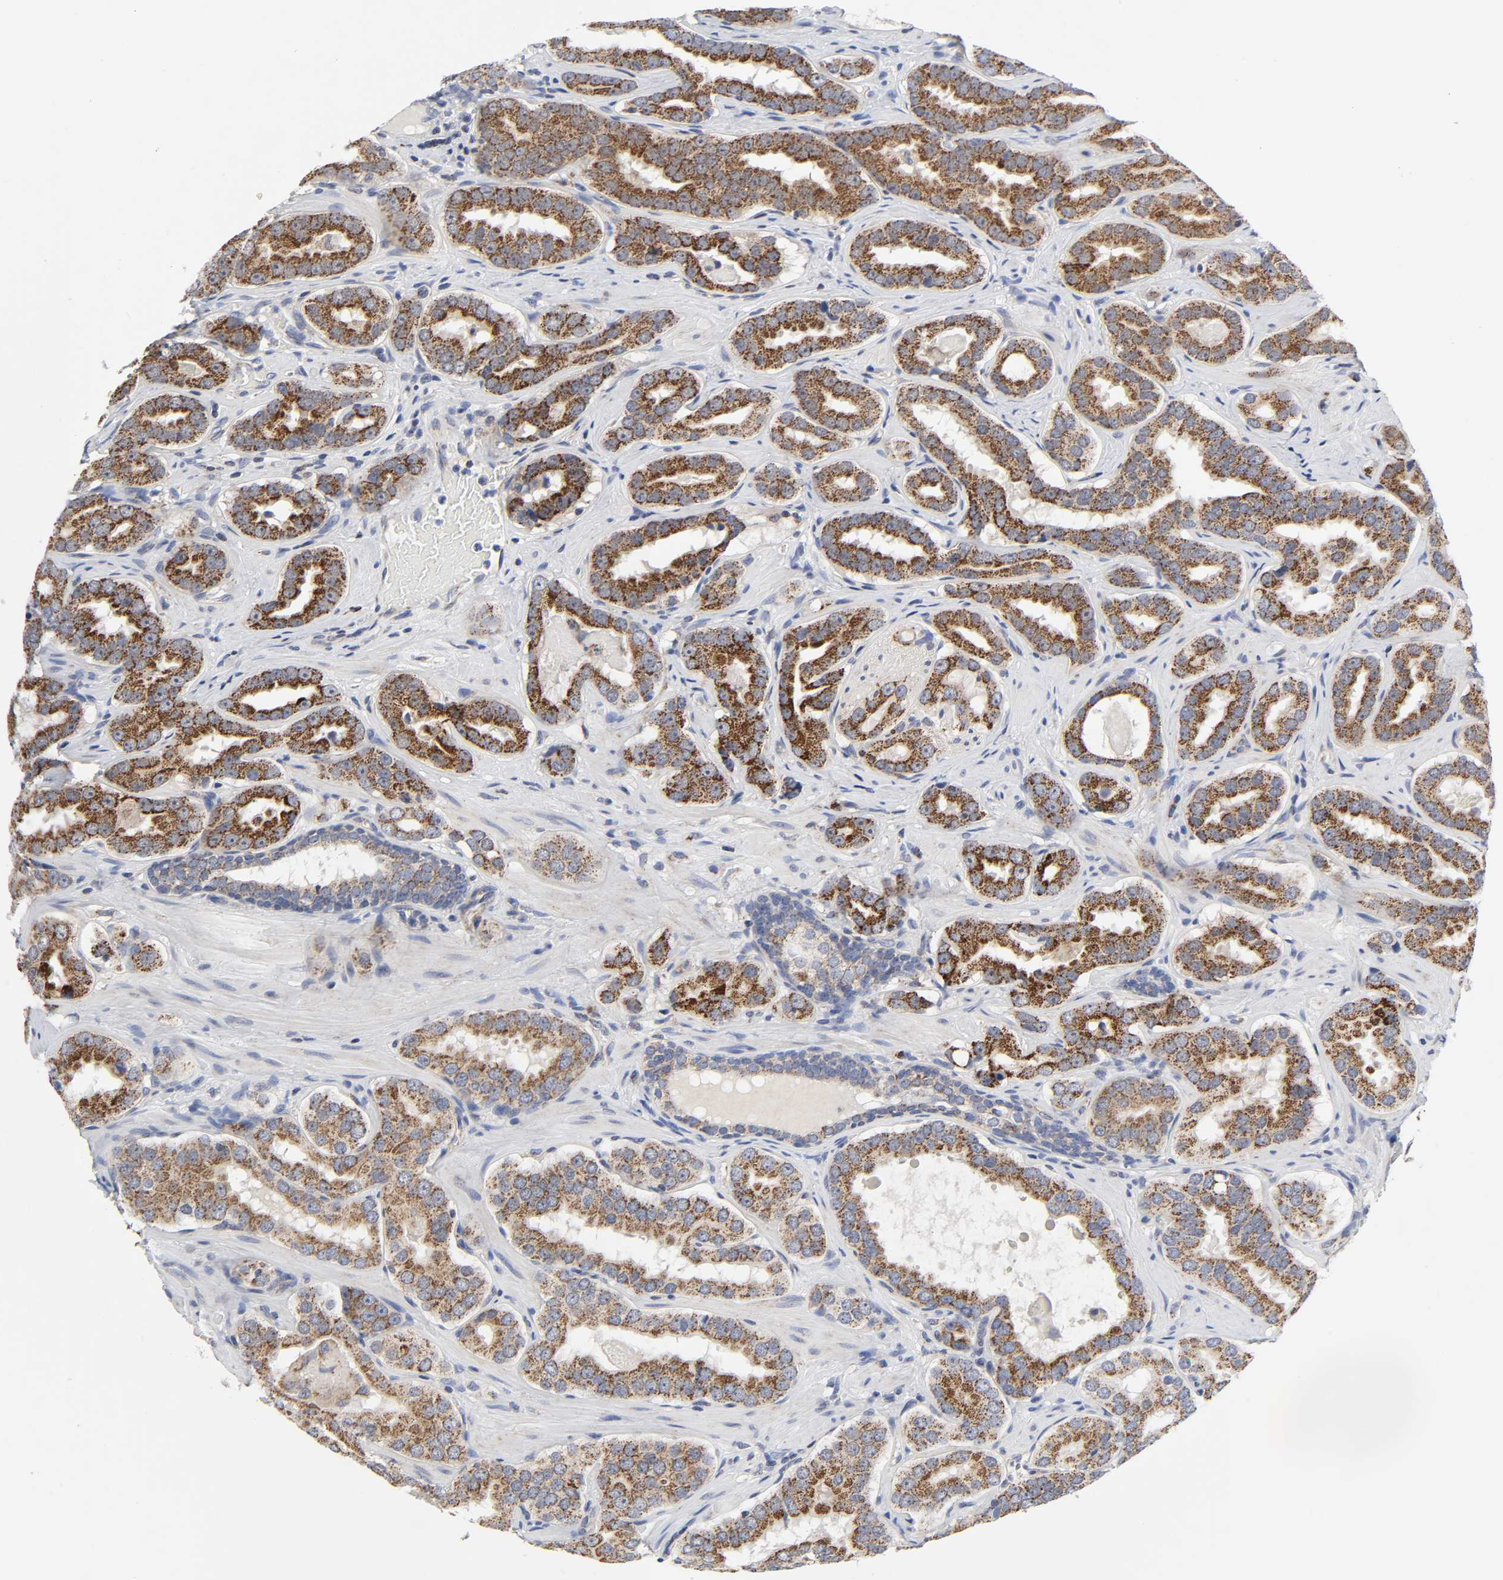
{"staining": {"intensity": "moderate", "quantity": ">75%", "location": "cytoplasmic/membranous"}, "tissue": "prostate cancer", "cell_type": "Tumor cells", "image_type": "cancer", "snomed": [{"axis": "morphology", "description": "Adenocarcinoma, Low grade"}, {"axis": "topography", "description": "Prostate"}], "caption": "Immunohistochemical staining of prostate cancer demonstrates moderate cytoplasmic/membranous protein positivity in approximately >75% of tumor cells.", "gene": "AOPEP", "patient": {"sex": "male", "age": 59}}